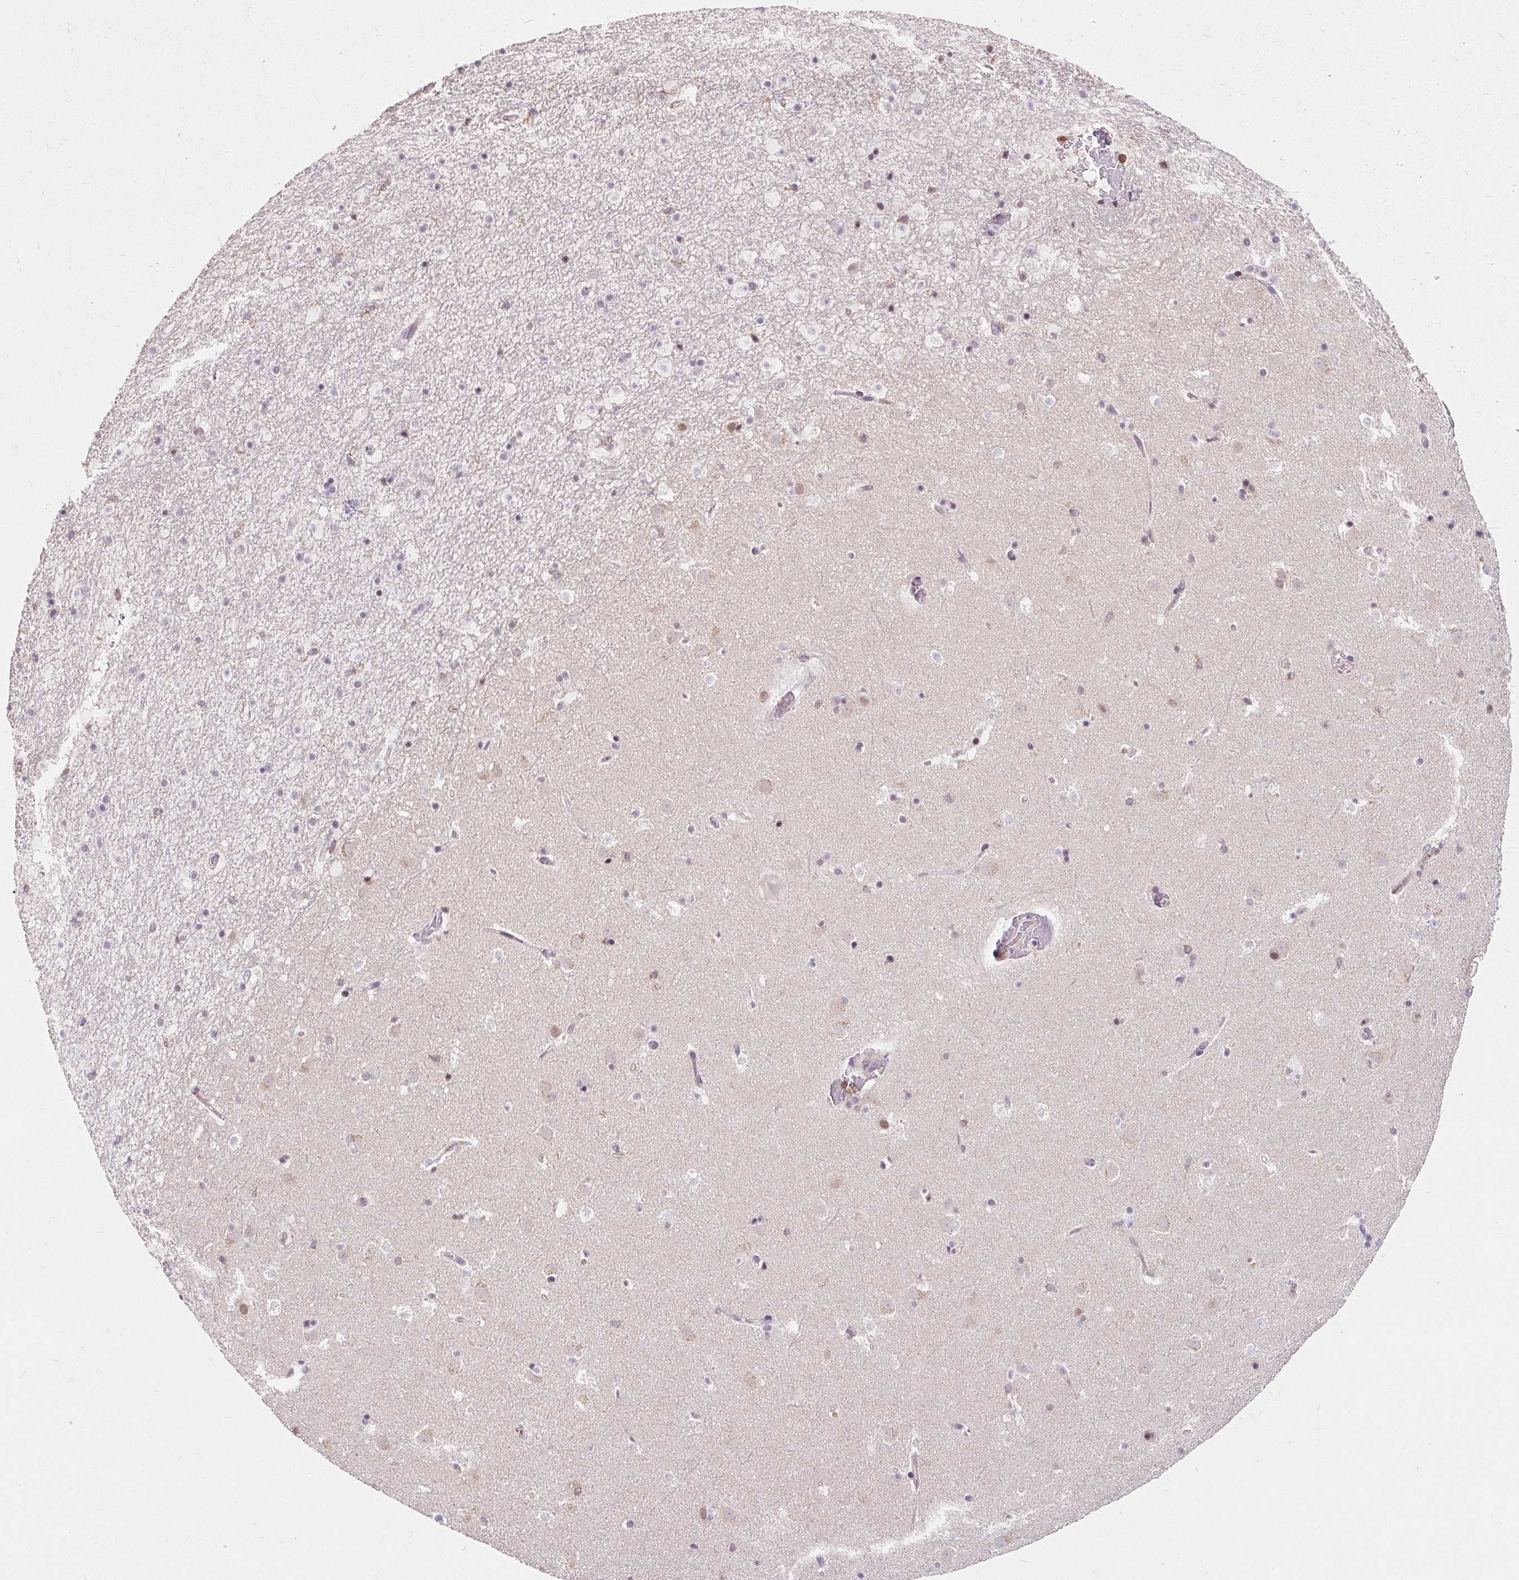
{"staining": {"intensity": "negative", "quantity": "none", "location": "none"}, "tissue": "caudate", "cell_type": "Glial cells", "image_type": "normal", "snomed": [{"axis": "morphology", "description": "Normal tissue, NOS"}, {"axis": "topography", "description": "Lateral ventricle wall"}], "caption": "An IHC micrograph of benign caudate is shown. There is no staining in glial cells of caudate.", "gene": "CISD3", "patient": {"sex": "male", "age": 37}}